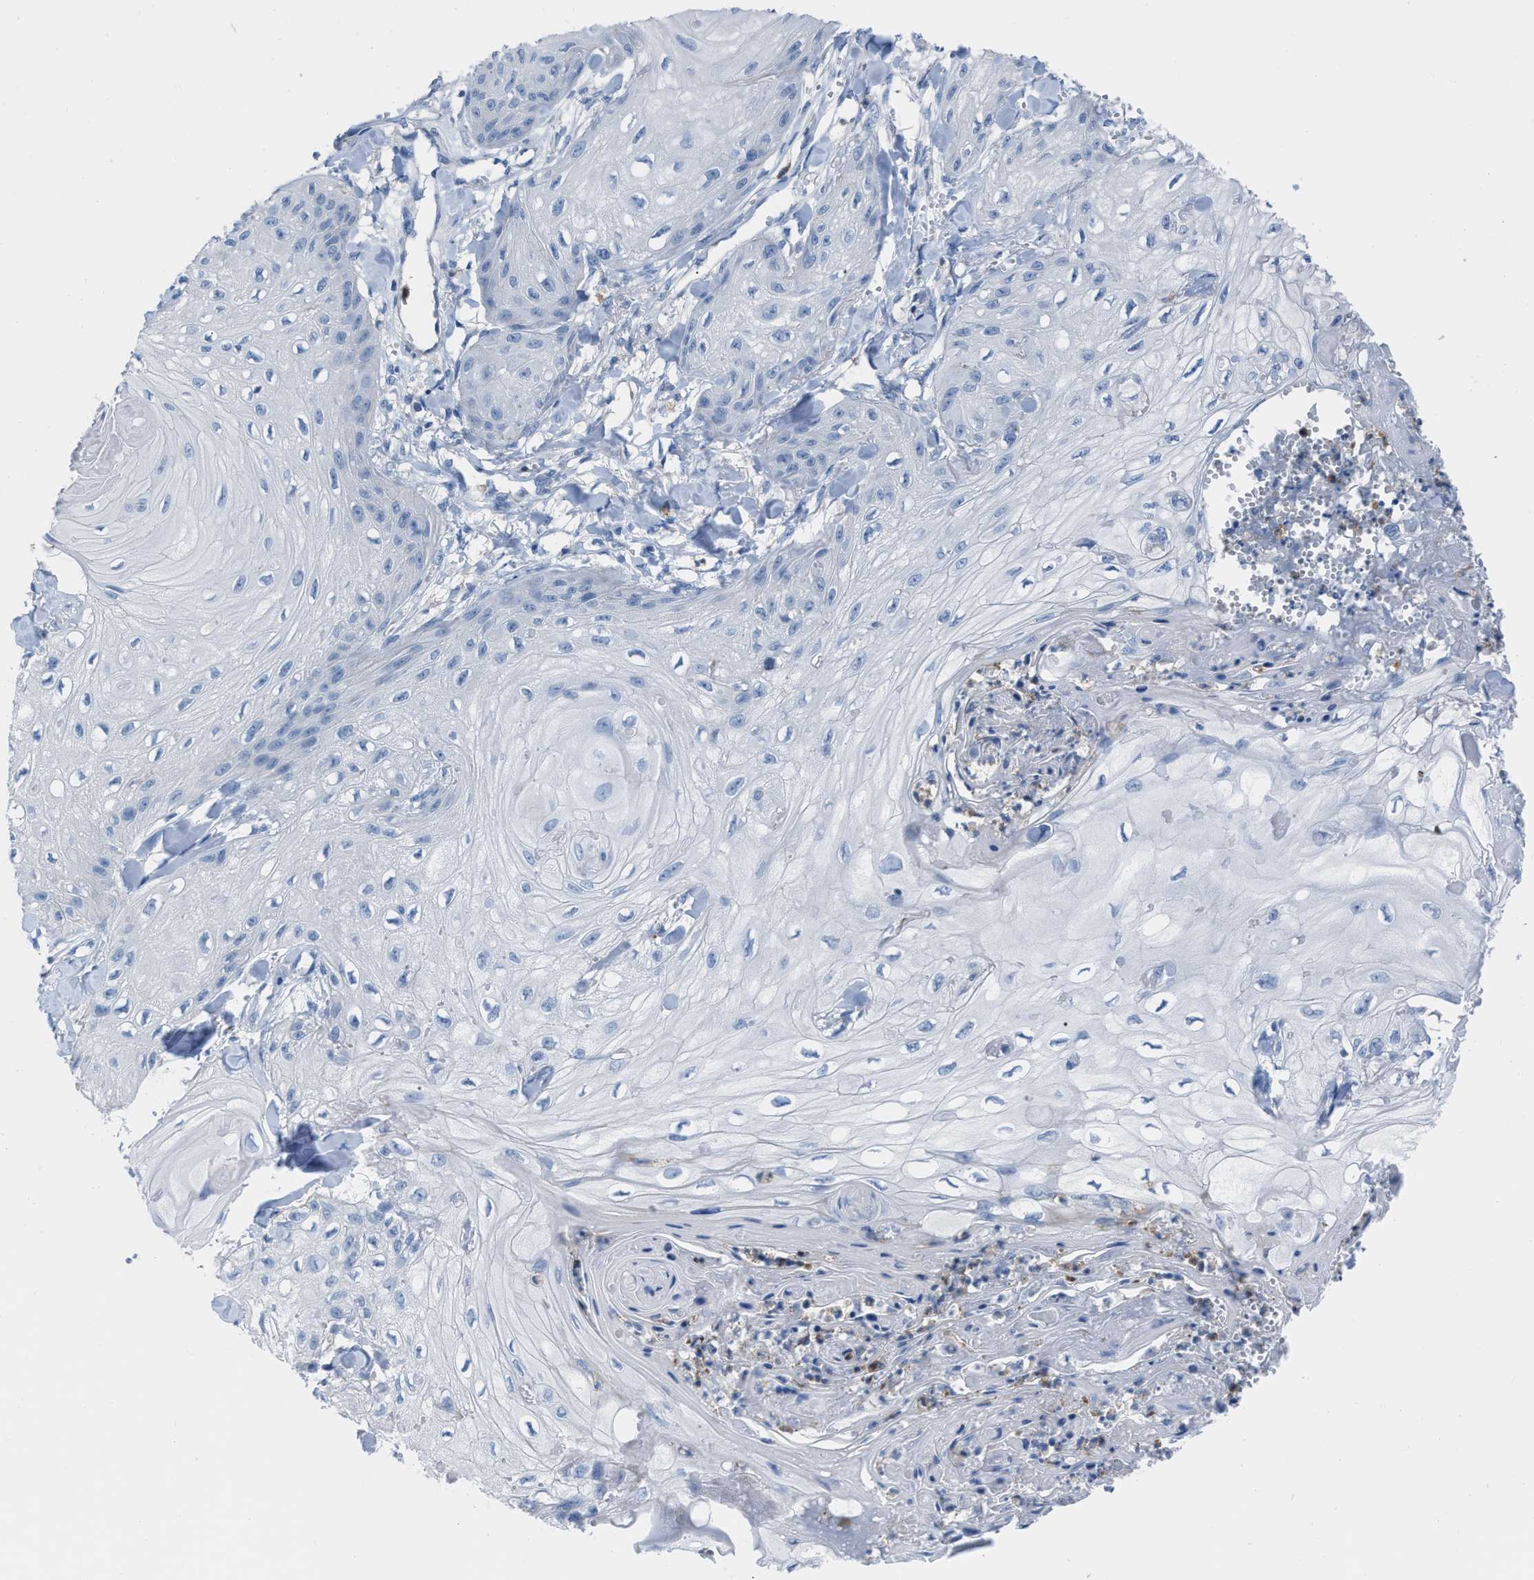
{"staining": {"intensity": "negative", "quantity": "none", "location": "none"}, "tissue": "skin cancer", "cell_type": "Tumor cells", "image_type": "cancer", "snomed": [{"axis": "morphology", "description": "Squamous cell carcinoma, NOS"}, {"axis": "topography", "description": "Skin"}], "caption": "This photomicrograph is of skin cancer stained with immunohistochemistry (IHC) to label a protein in brown with the nuclei are counter-stained blue. There is no expression in tumor cells.", "gene": "PRMT2", "patient": {"sex": "male", "age": 74}}